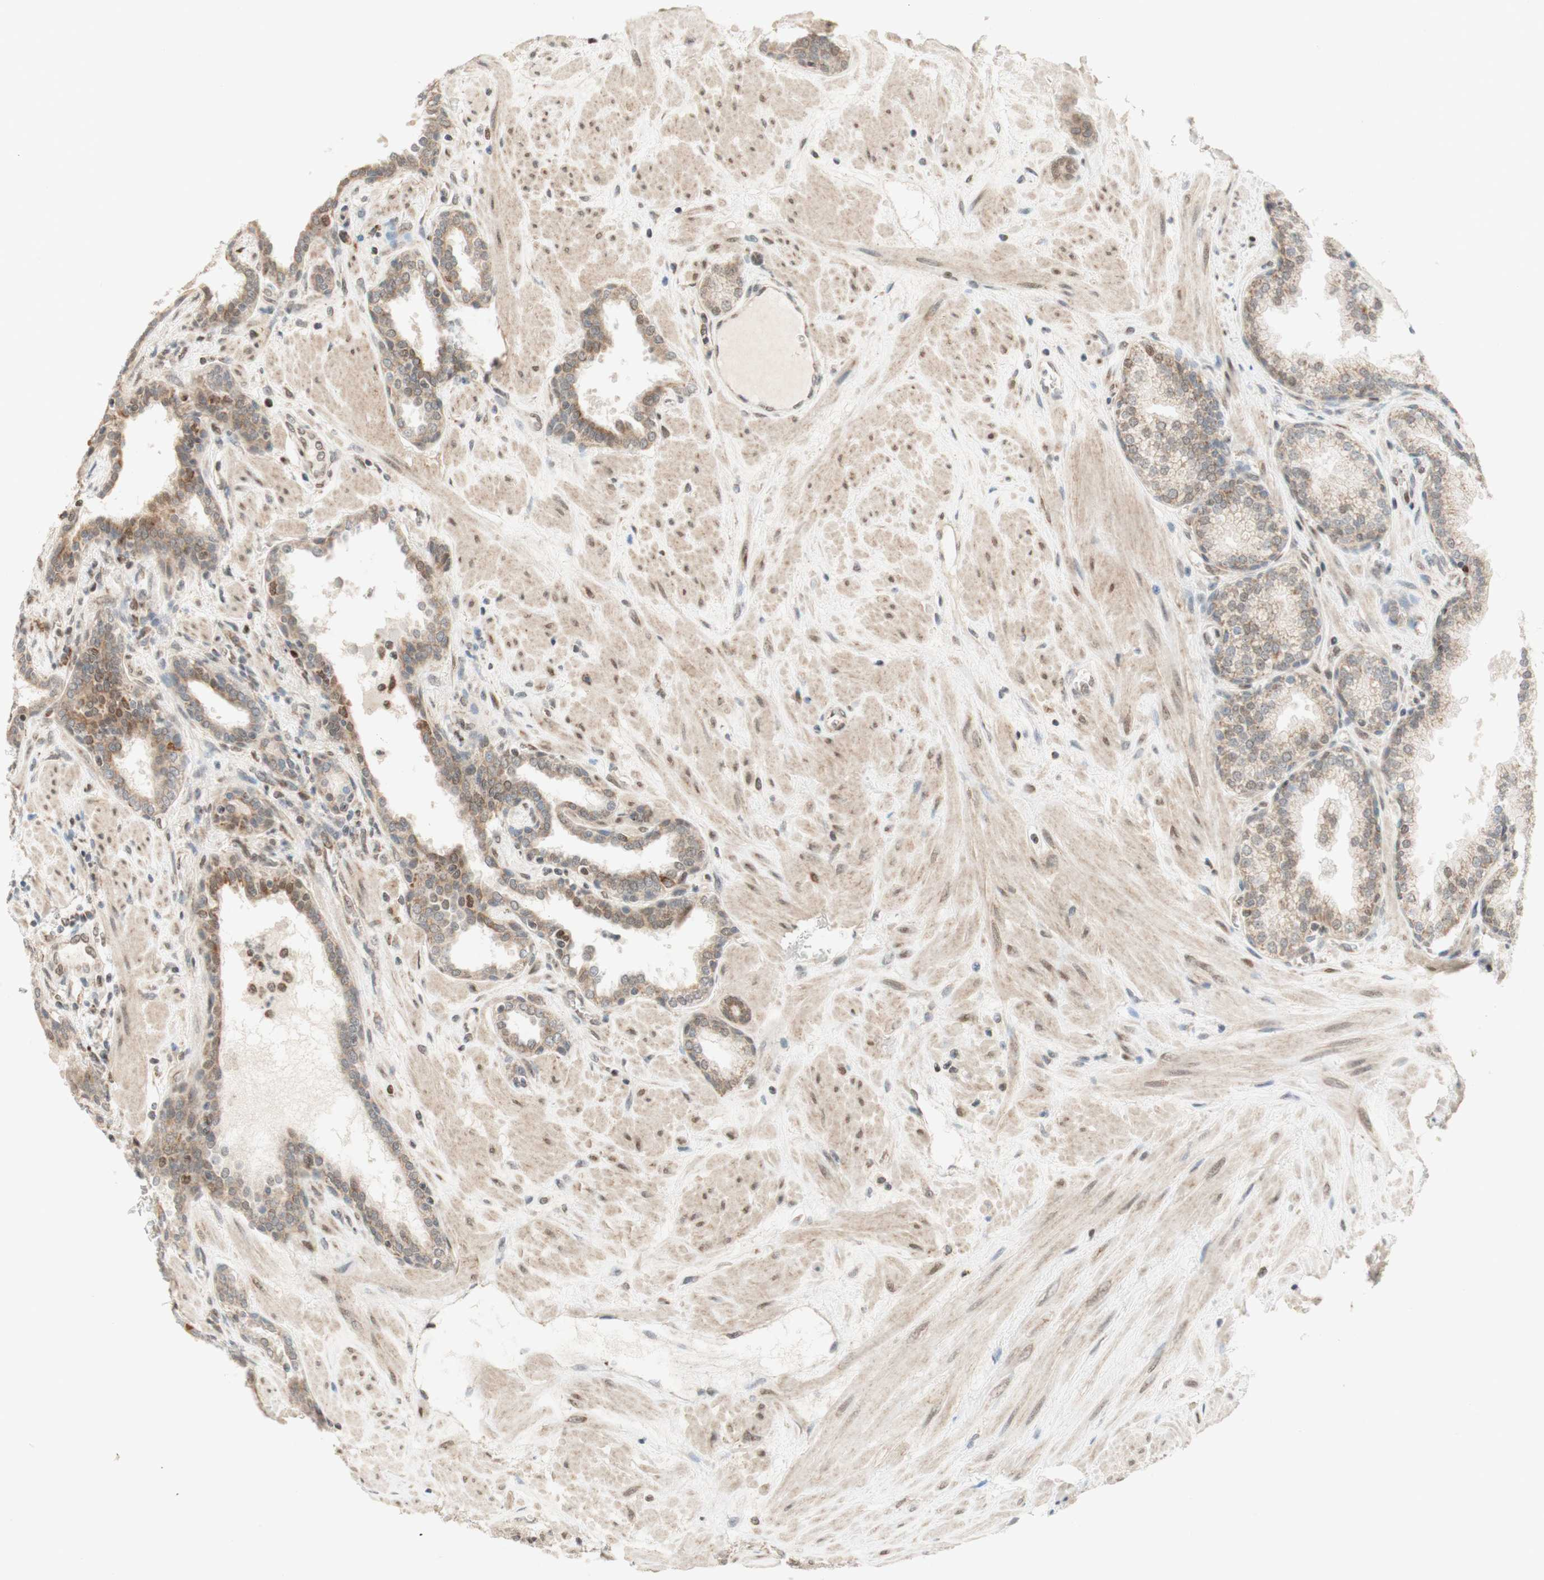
{"staining": {"intensity": "weak", "quantity": "25%-75%", "location": "cytoplasmic/membranous"}, "tissue": "prostate", "cell_type": "Glandular cells", "image_type": "normal", "snomed": [{"axis": "morphology", "description": "Normal tissue, NOS"}, {"axis": "topography", "description": "Prostate"}], "caption": "Prostate stained for a protein (brown) demonstrates weak cytoplasmic/membranous positive expression in approximately 25%-75% of glandular cells.", "gene": "DNMT3A", "patient": {"sex": "male", "age": 51}}